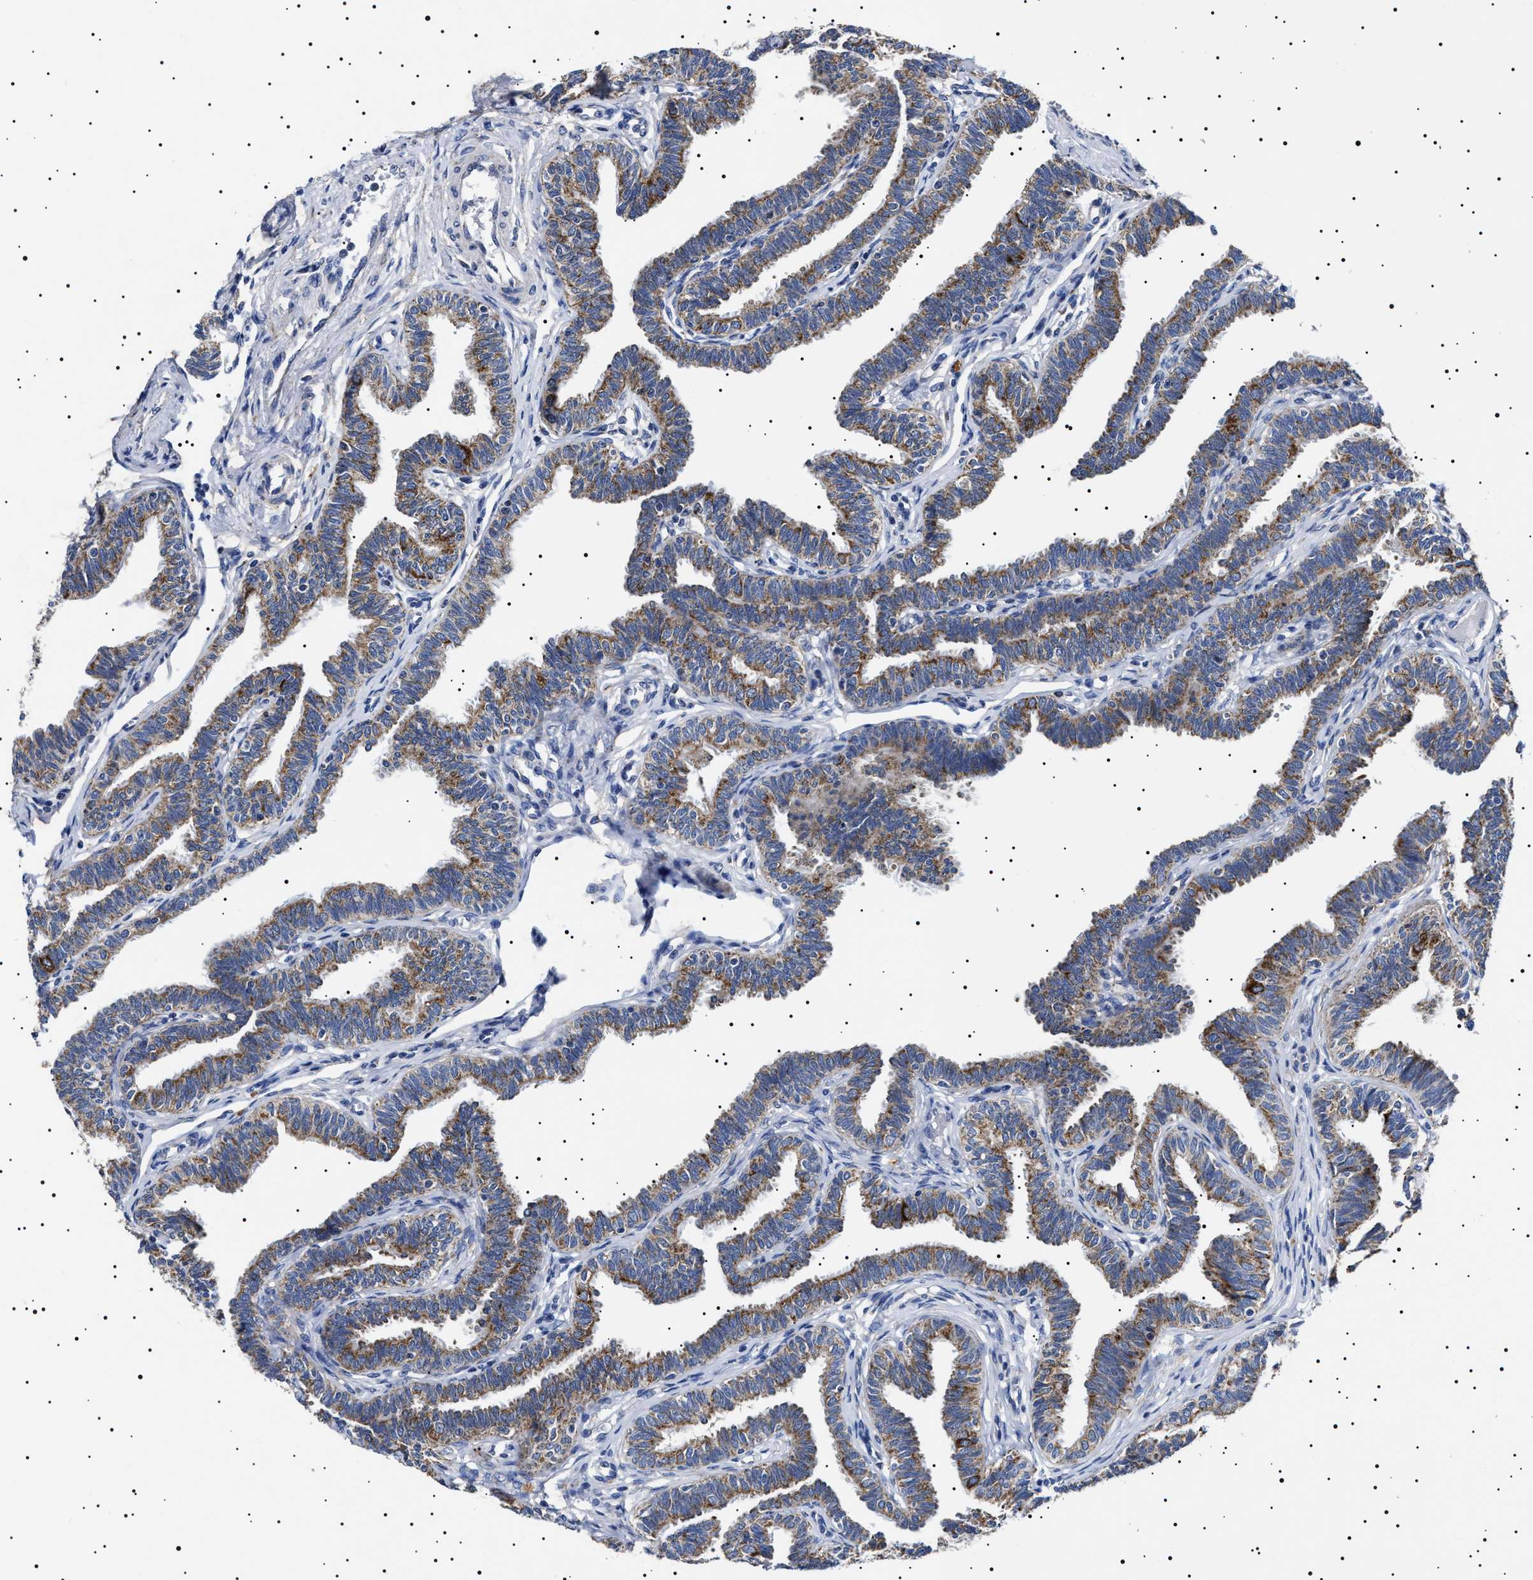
{"staining": {"intensity": "moderate", "quantity": ">75%", "location": "cytoplasmic/membranous"}, "tissue": "fallopian tube", "cell_type": "Glandular cells", "image_type": "normal", "snomed": [{"axis": "morphology", "description": "Normal tissue, NOS"}, {"axis": "topography", "description": "Fallopian tube"}, {"axis": "topography", "description": "Ovary"}], "caption": "A medium amount of moderate cytoplasmic/membranous positivity is identified in about >75% of glandular cells in benign fallopian tube. Using DAB (brown) and hematoxylin (blue) stains, captured at high magnification using brightfield microscopy.", "gene": "CHRDL2", "patient": {"sex": "female", "age": 23}}